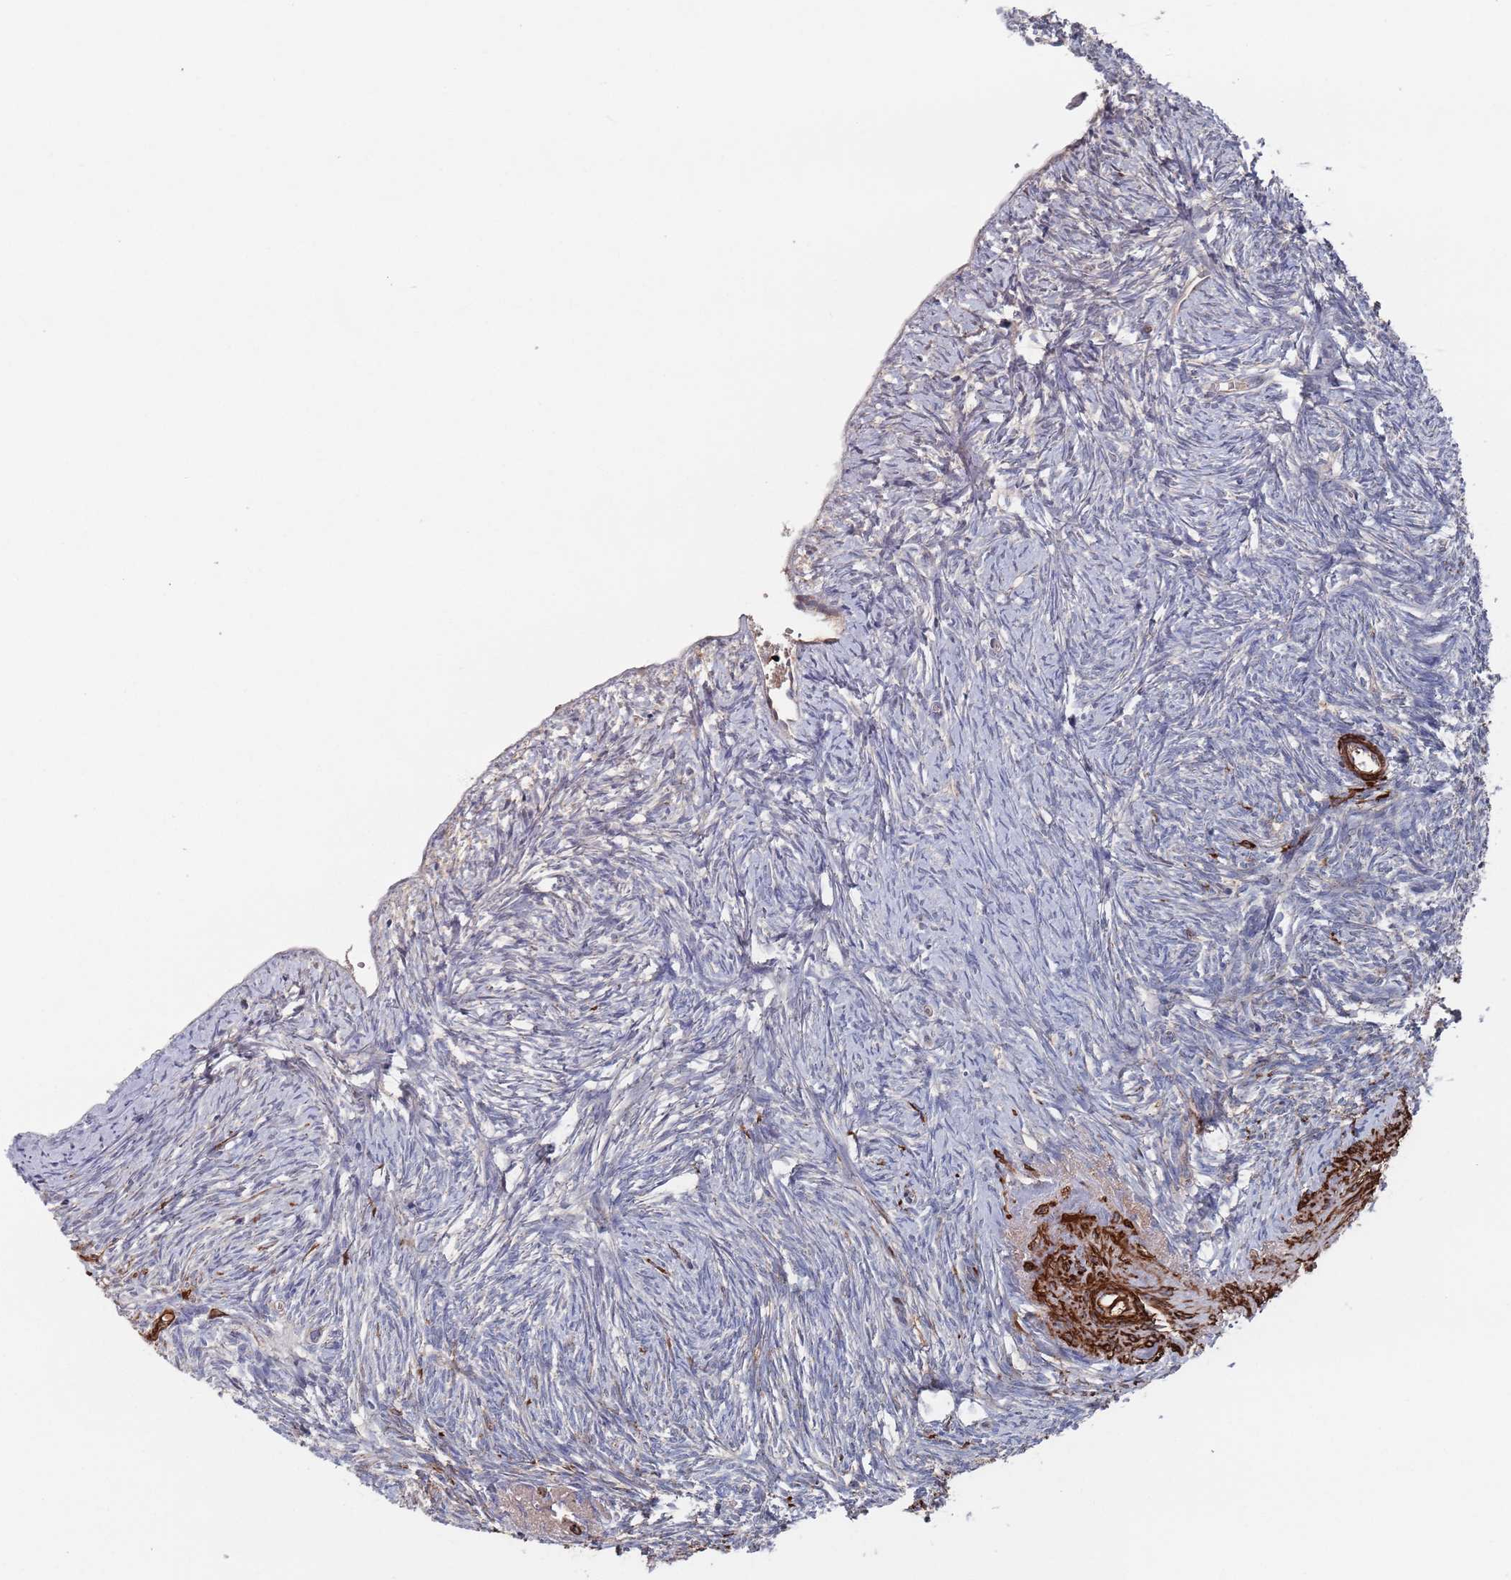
{"staining": {"intensity": "moderate", "quantity": ">75%", "location": "cytoplasmic/membranous"}, "tissue": "ovary", "cell_type": "Follicle cells", "image_type": "normal", "snomed": [{"axis": "morphology", "description": "Normal tissue, NOS"}, {"axis": "topography", "description": "Ovary"}], "caption": "Benign ovary demonstrates moderate cytoplasmic/membranous positivity in about >75% of follicle cells.", "gene": "PLEKHA4", "patient": {"sex": "female", "age": 51}}